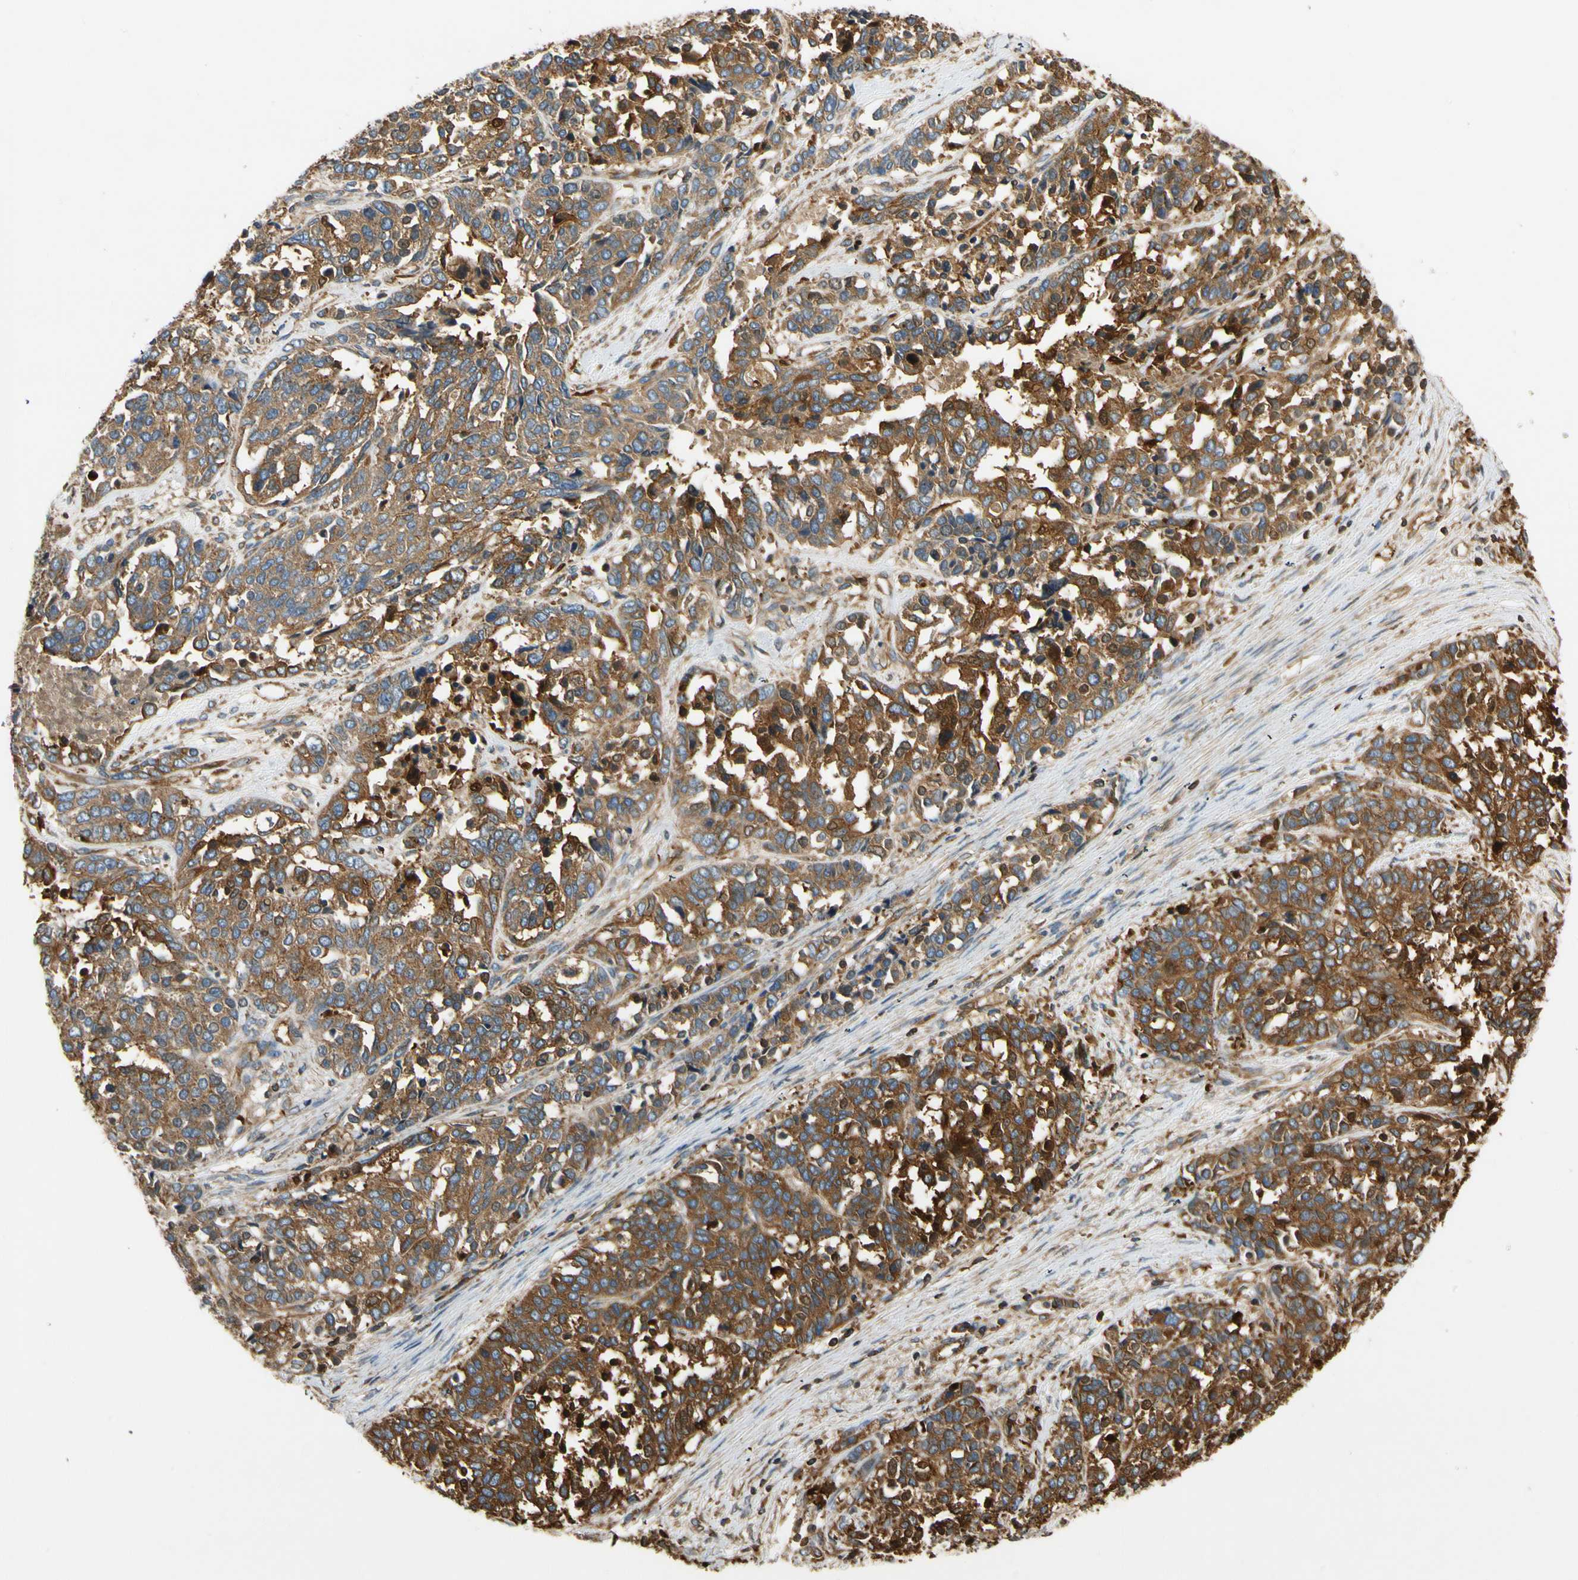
{"staining": {"intensity": "strong", "quantity": ">75%", "location": "cytoplasmic/membranous"}, "tissue": "ovarian cancer", "cell_type": "Tumor cells", "image_type": "cancer", "snomed": [{"axis": "morphology", "description": "Cystadenocarcinoma, serous, NOS"}, {"axis": "topography", "description": "Ovary"}], "caption": "Ovarian cancer (serous cystadenocarcinoma) stained for a protein (brown) demonstrates strong cytoplasmic/membranous positive staining in approximately >75% of tumor cells.", "gene": "TCP11L1", "patient": {"sex": "female", "age": 44}}